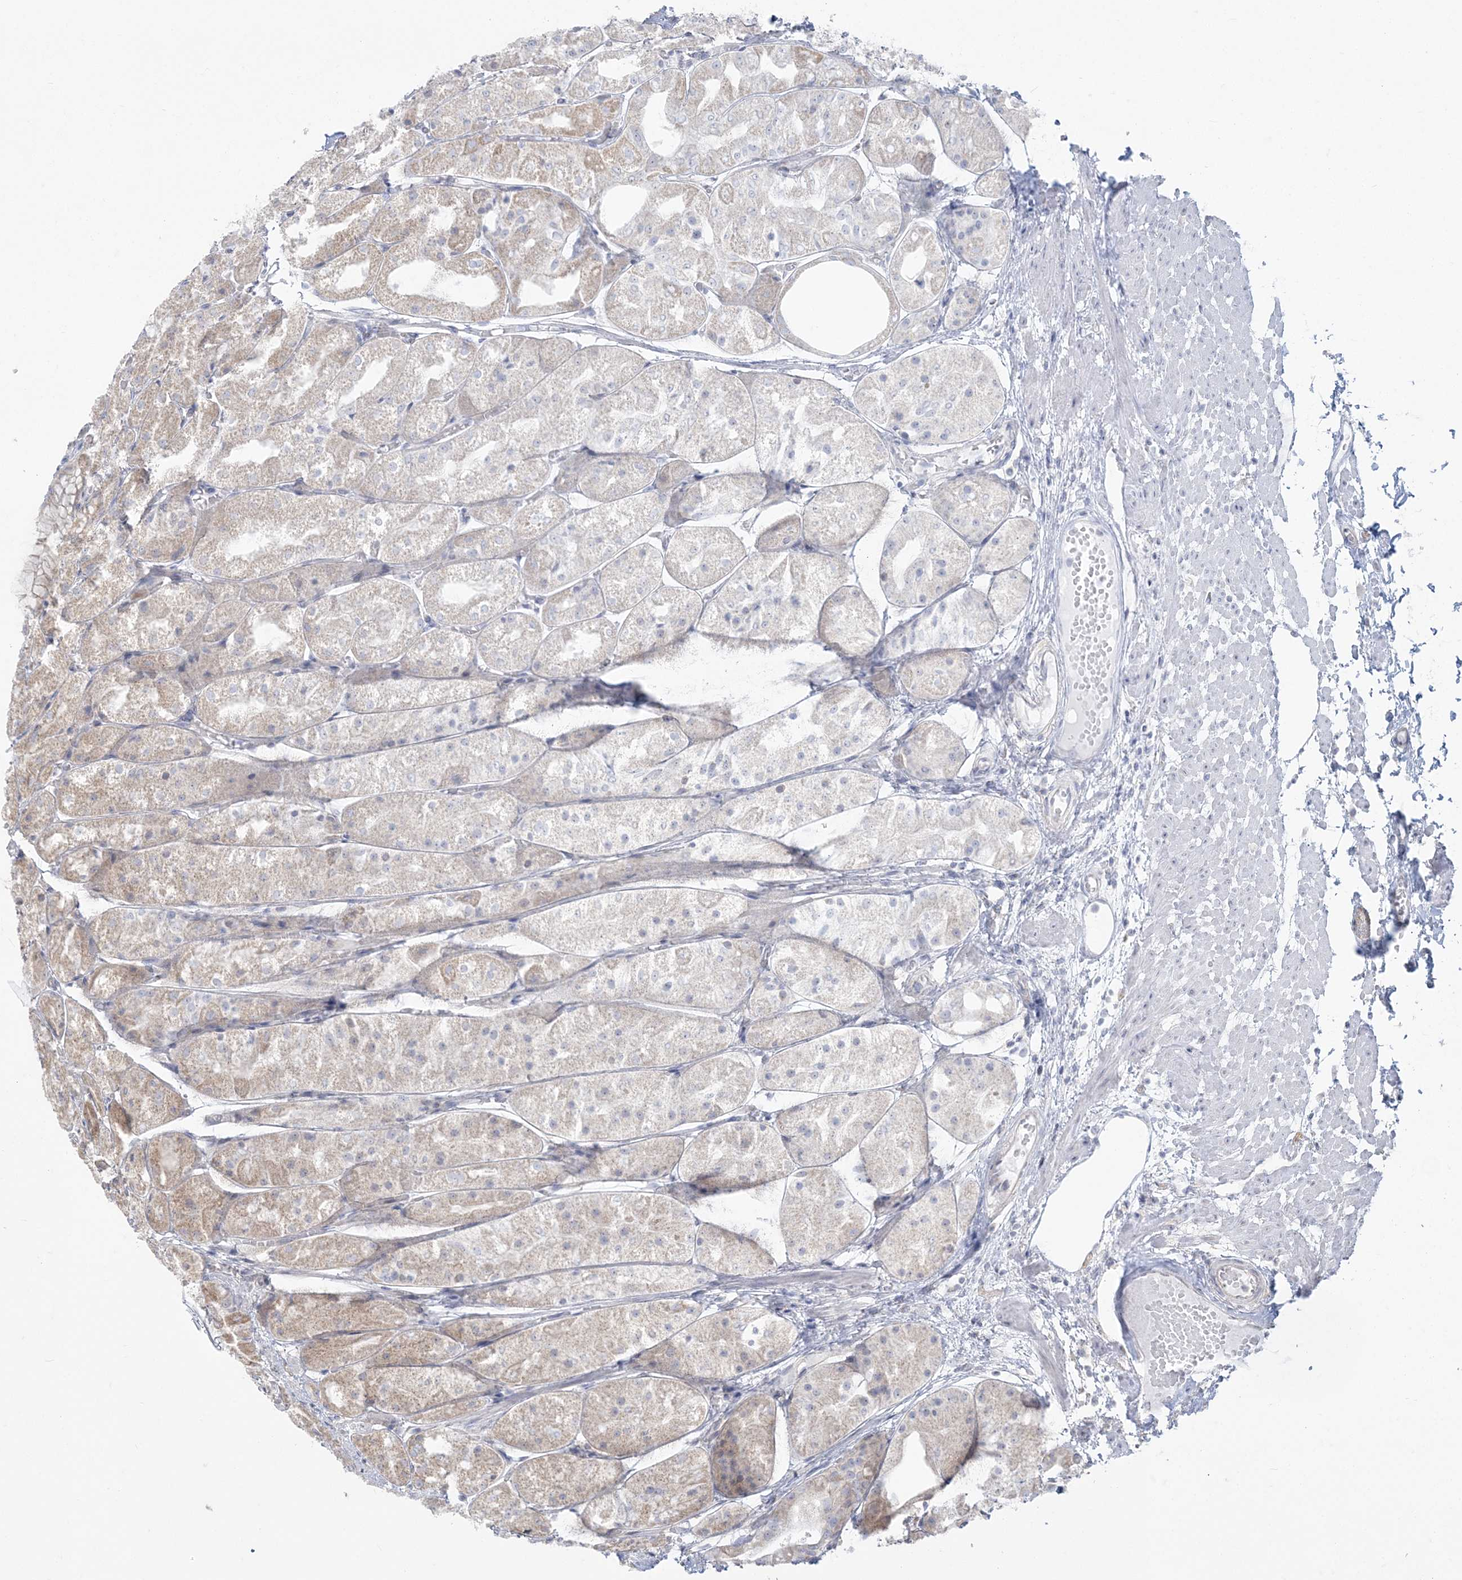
{"staining": {"intensity": "moderate", "quantity": "<25%", "location": "cytoplasmic/membranous"}, "tissue": "stomach", "cell_type": "Glandular cells", "image_type": "normal", "snomed": [{"axis": "morphology", "description": "Normal tissue, NOS"}, {"axis": "topography", "description": "Stomach, upper"}], "caption": "Approximately <25% of glandular cells in normal stomach exhibit moderate cytoplasmic/membranous protein staining as visualized by brown immunohistochemical staining.", "gene": "ZC3H6", "patient": {"sex": "male", "age": 72}}